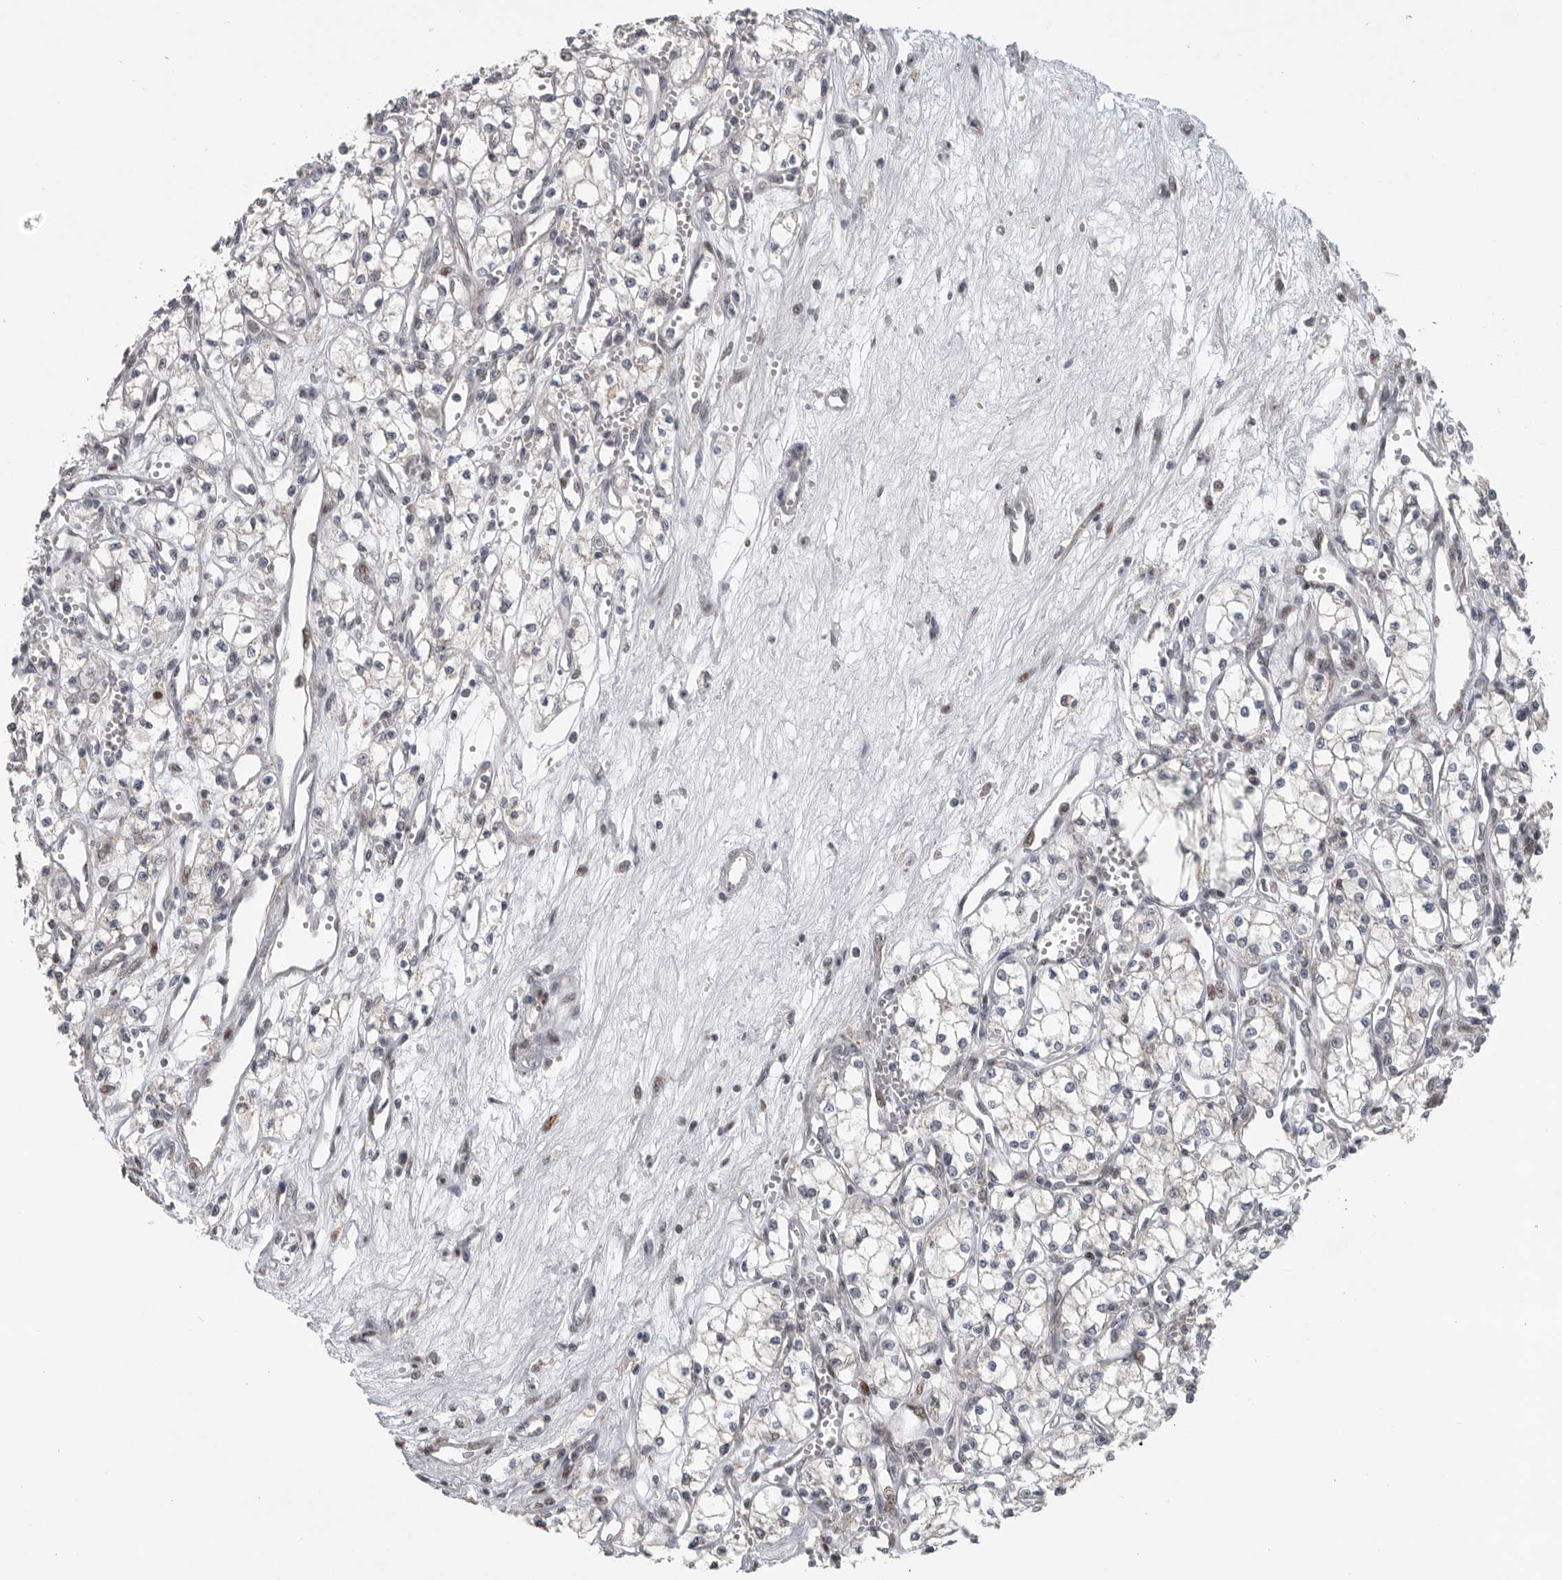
{"staining": {"intensity": "negative", "quantity": "none", "location": "none"}, "tissue": "renal cancer", "cell_type": "Tumor cells", "image_type": "cancer", "snomed": [{"axis": "morphology", "description": "Adenocarcinoma, NOS"}, {"axis": "topography", "description": "Kidney"}], "caption": "High magnification brightfield microscopy of renal cancer stained with DAB (brown) and counterstained with hematoxylin (blue): tumor cells show no significant expression.", "gene": "PCMTD1", "patient": {"sex": "male", "age": 59}}